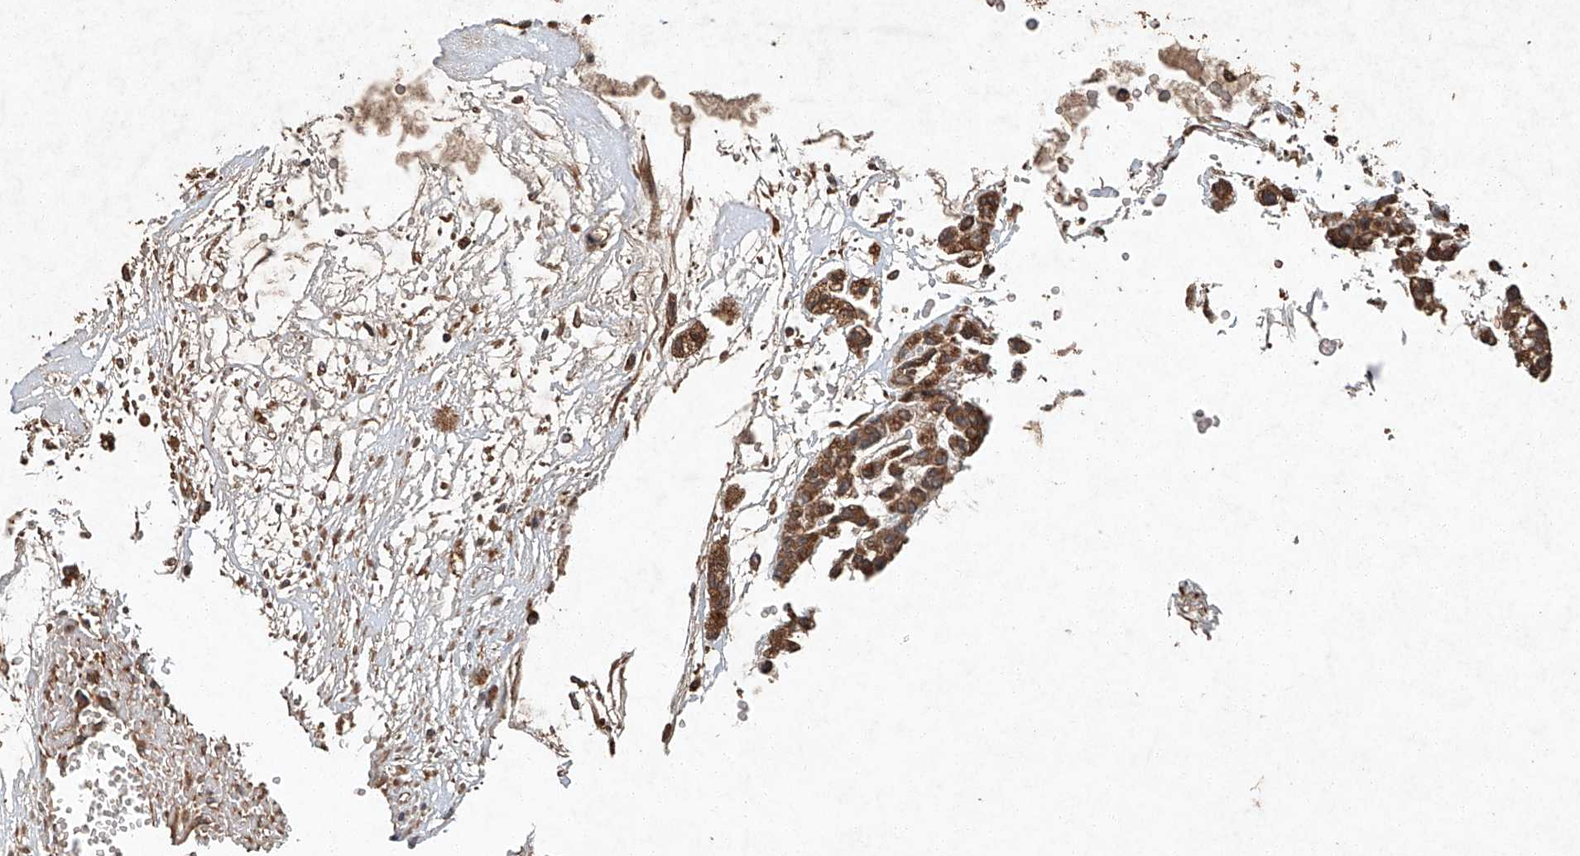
{"staining": {"intensity": "moderate", "quantity": ">75%", "location": "cytoplasmic/membranous"}, "tissue": "head and neck cancer", "cell_type": "Tumor cells", "image_type": "cancer", "snomed": [{"axis": "morphology", "description": "Adenocarcinoma, NOS"}, {"axis": "morphology", "description": "Adenoma, NOS"}, {"axis": "topography", "description": "Head-Neck"}], "caption": "Immunohistochemical staining of head and neck adenocarcinoma exhibits medium levels of moderate cytoplasmic/membranous protein expression in about >75% of tumor cells.", "gene": "STK3", "patient": {"sex": "female", "age": 55}}